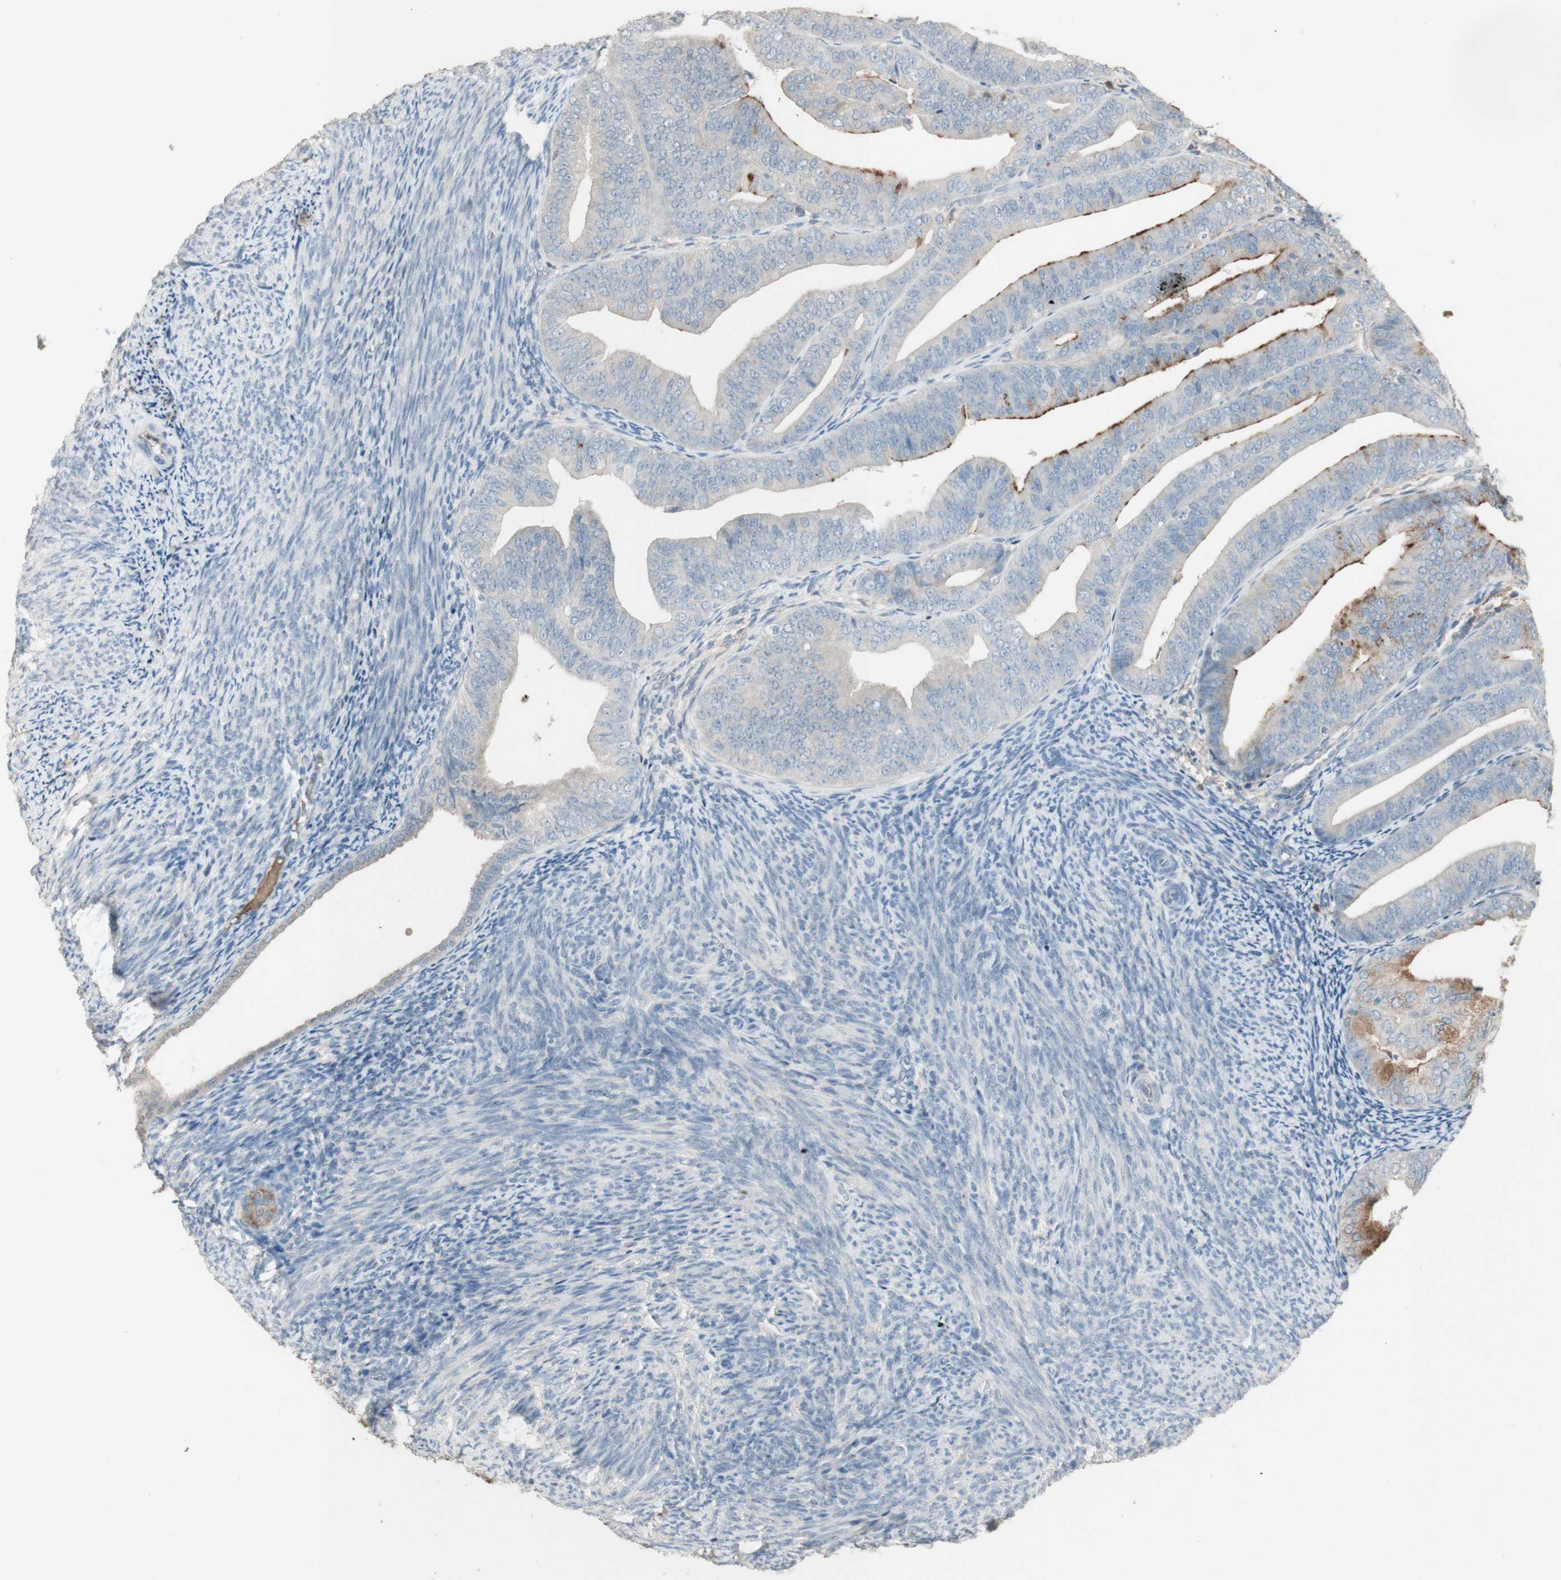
{"staining": {"intensity": "moderate", "quantity": "<25%", "location": "cytoplasmic/membranous"}, "tissue": "endometrial cancer", "cell_type": "Tumor cells", "image_type": "cancer", "snomed": [{"axis": "morphology", "description": "Adenocarcinoma, NOS"}, {"axis": "topography", "description": "Endometrium"}], "caption": "Immunohistochemistry (IHC) image of human endometrial cancer (adenocarcinoma) stained for a protein (brown), which reveals low levels of moderate cytoplasmic/membranous staining in about <25% of tumor cells.", "gene": "IFNG", "patient": {"sex": "female", "age": 63}}